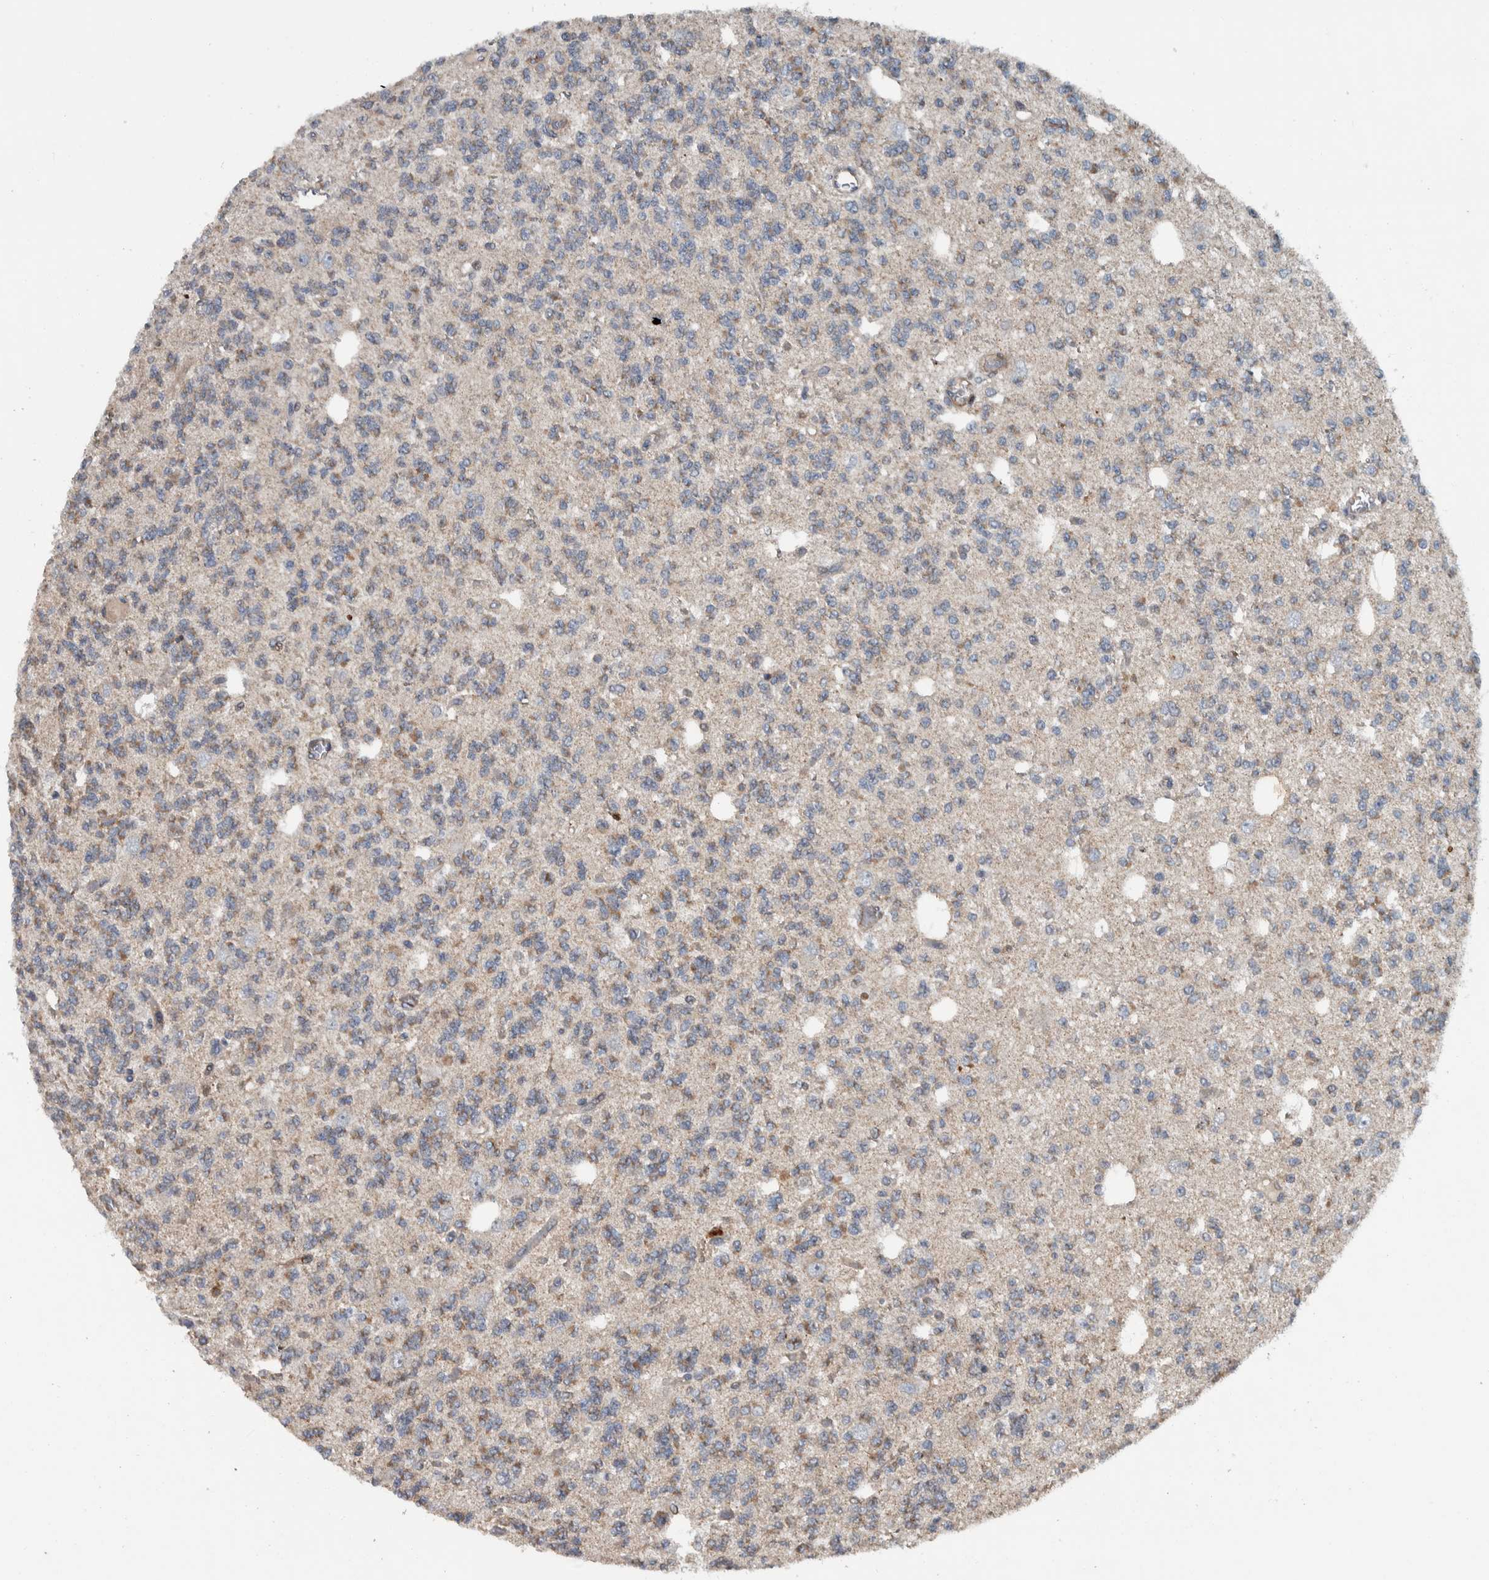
{"staining": {"intensity": "weak", "quantity": "25%-75%", "location": "cytoplasmic/membranous"}, "tissue": "glioma", "cell_type": "Tumor cells", "image_type": "cancer", "snomed": [{"axis": "morphology", "description": "Glioma, malignant, Low grade"}, {"axis": "topography", "description": "Brain"}], "caption": "This is a photomicrograph of immunohistochemistry (IHC) staining of glioma, which shows weak expression in the cytoplasmic/membranous of tumor cells.", "gene": "BAIAP2L1", "patient": {"sex": "male", "age": 38}}